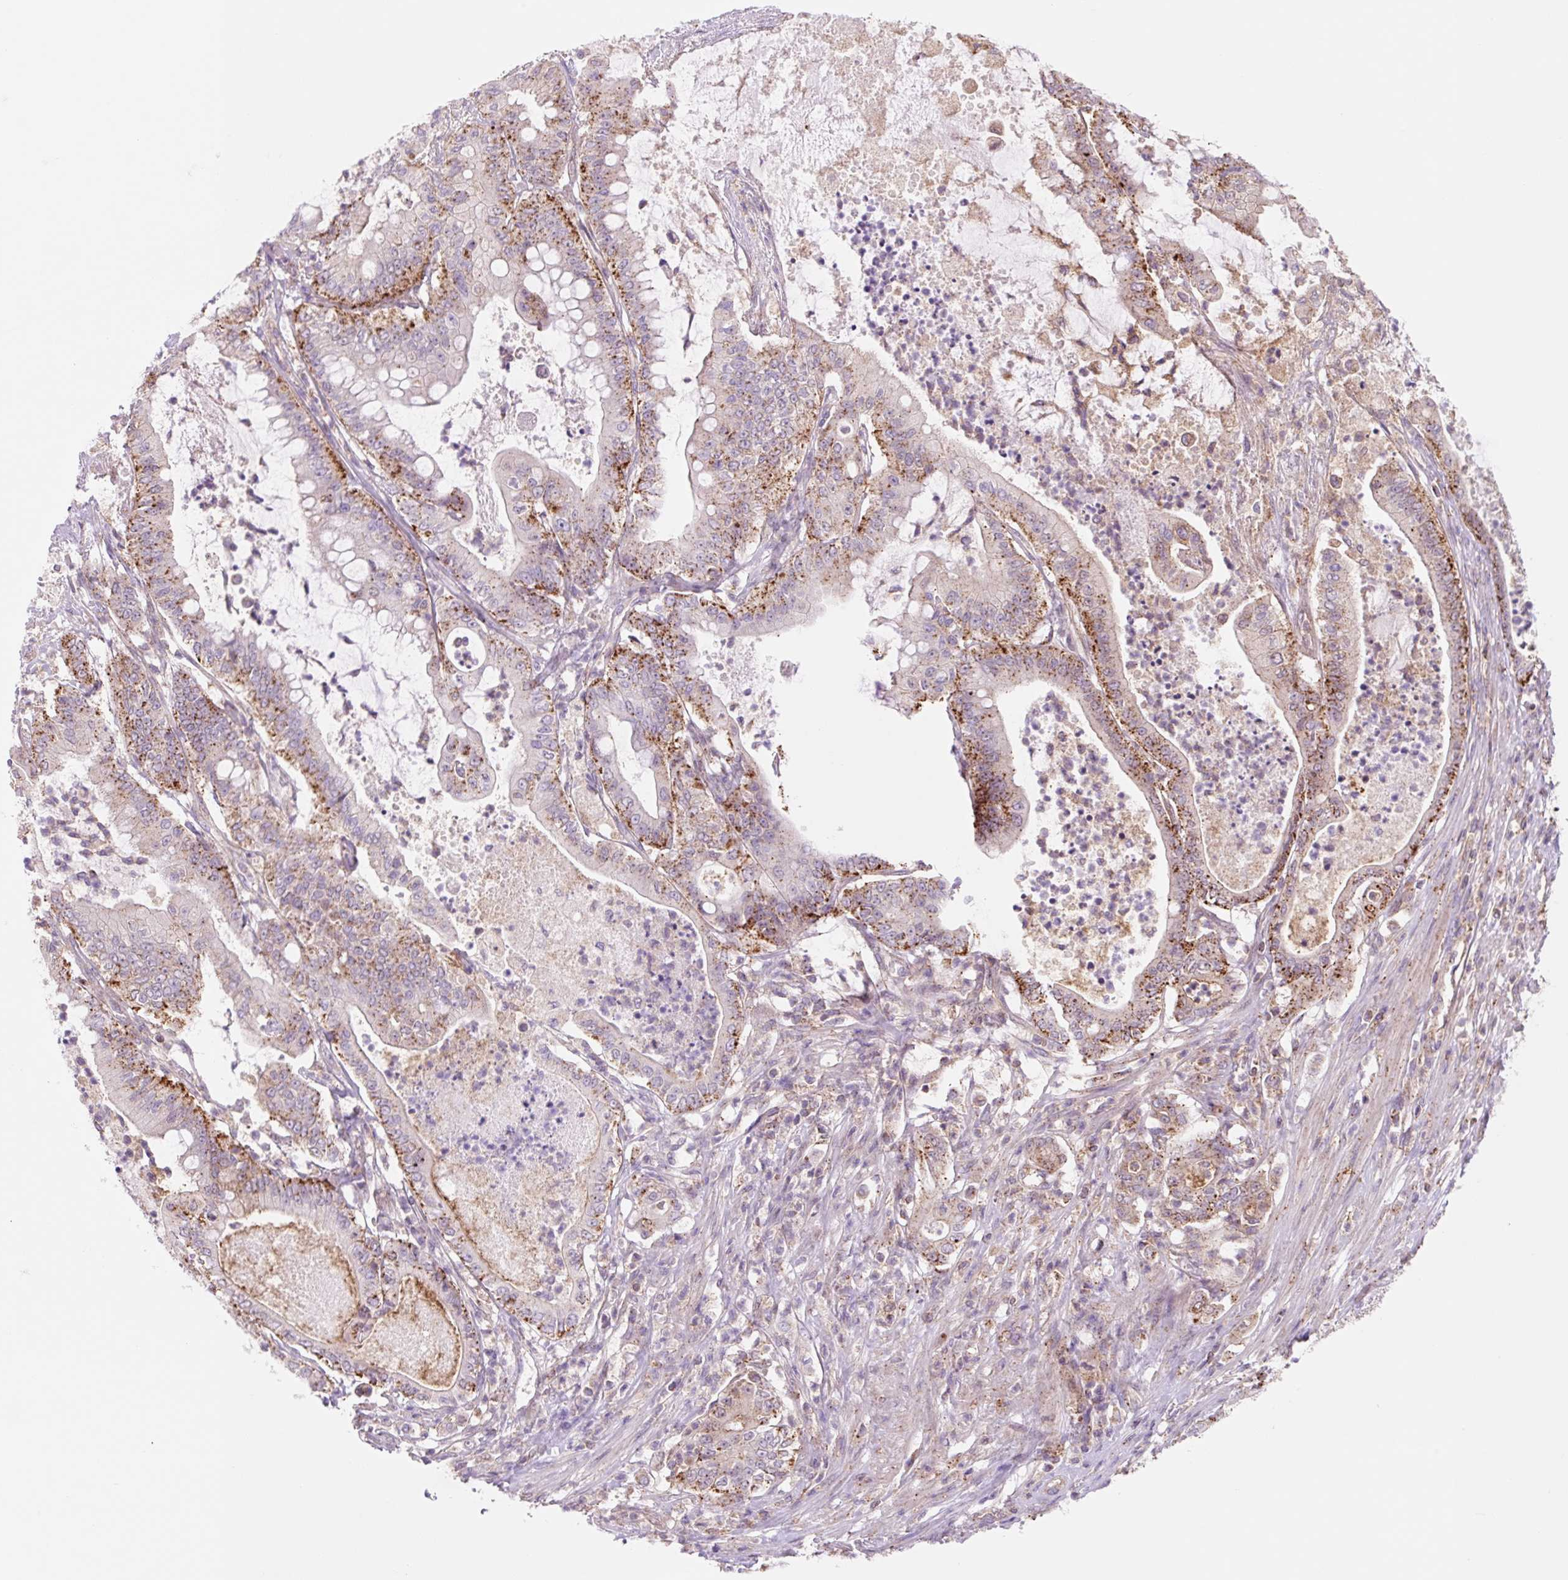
{"staining": {"intensity": "strong", "quantity": "25%-75%", "location": "cytoplasmic/membranous"}, "tissue": "pancreatic cancer", "cell_type": "Tumor cells", "image_type": "cancer", "snomed": [{"axis": "morphology", "description": "Adenocarcinoma, NOS"}, {"axis": "topography", "description": "Pancreas"}], "caption": "IHC (DAB (3,3'-diaminobenzidine)) staining of pancreatic cancer (adenocarcinoma) exhibits strong cytoplasmic/membranous protein positivity in approximately 25%-75% of tumor cells.", "gene": "VPS4A", "patient": {"sex": "male", "age": 71}}